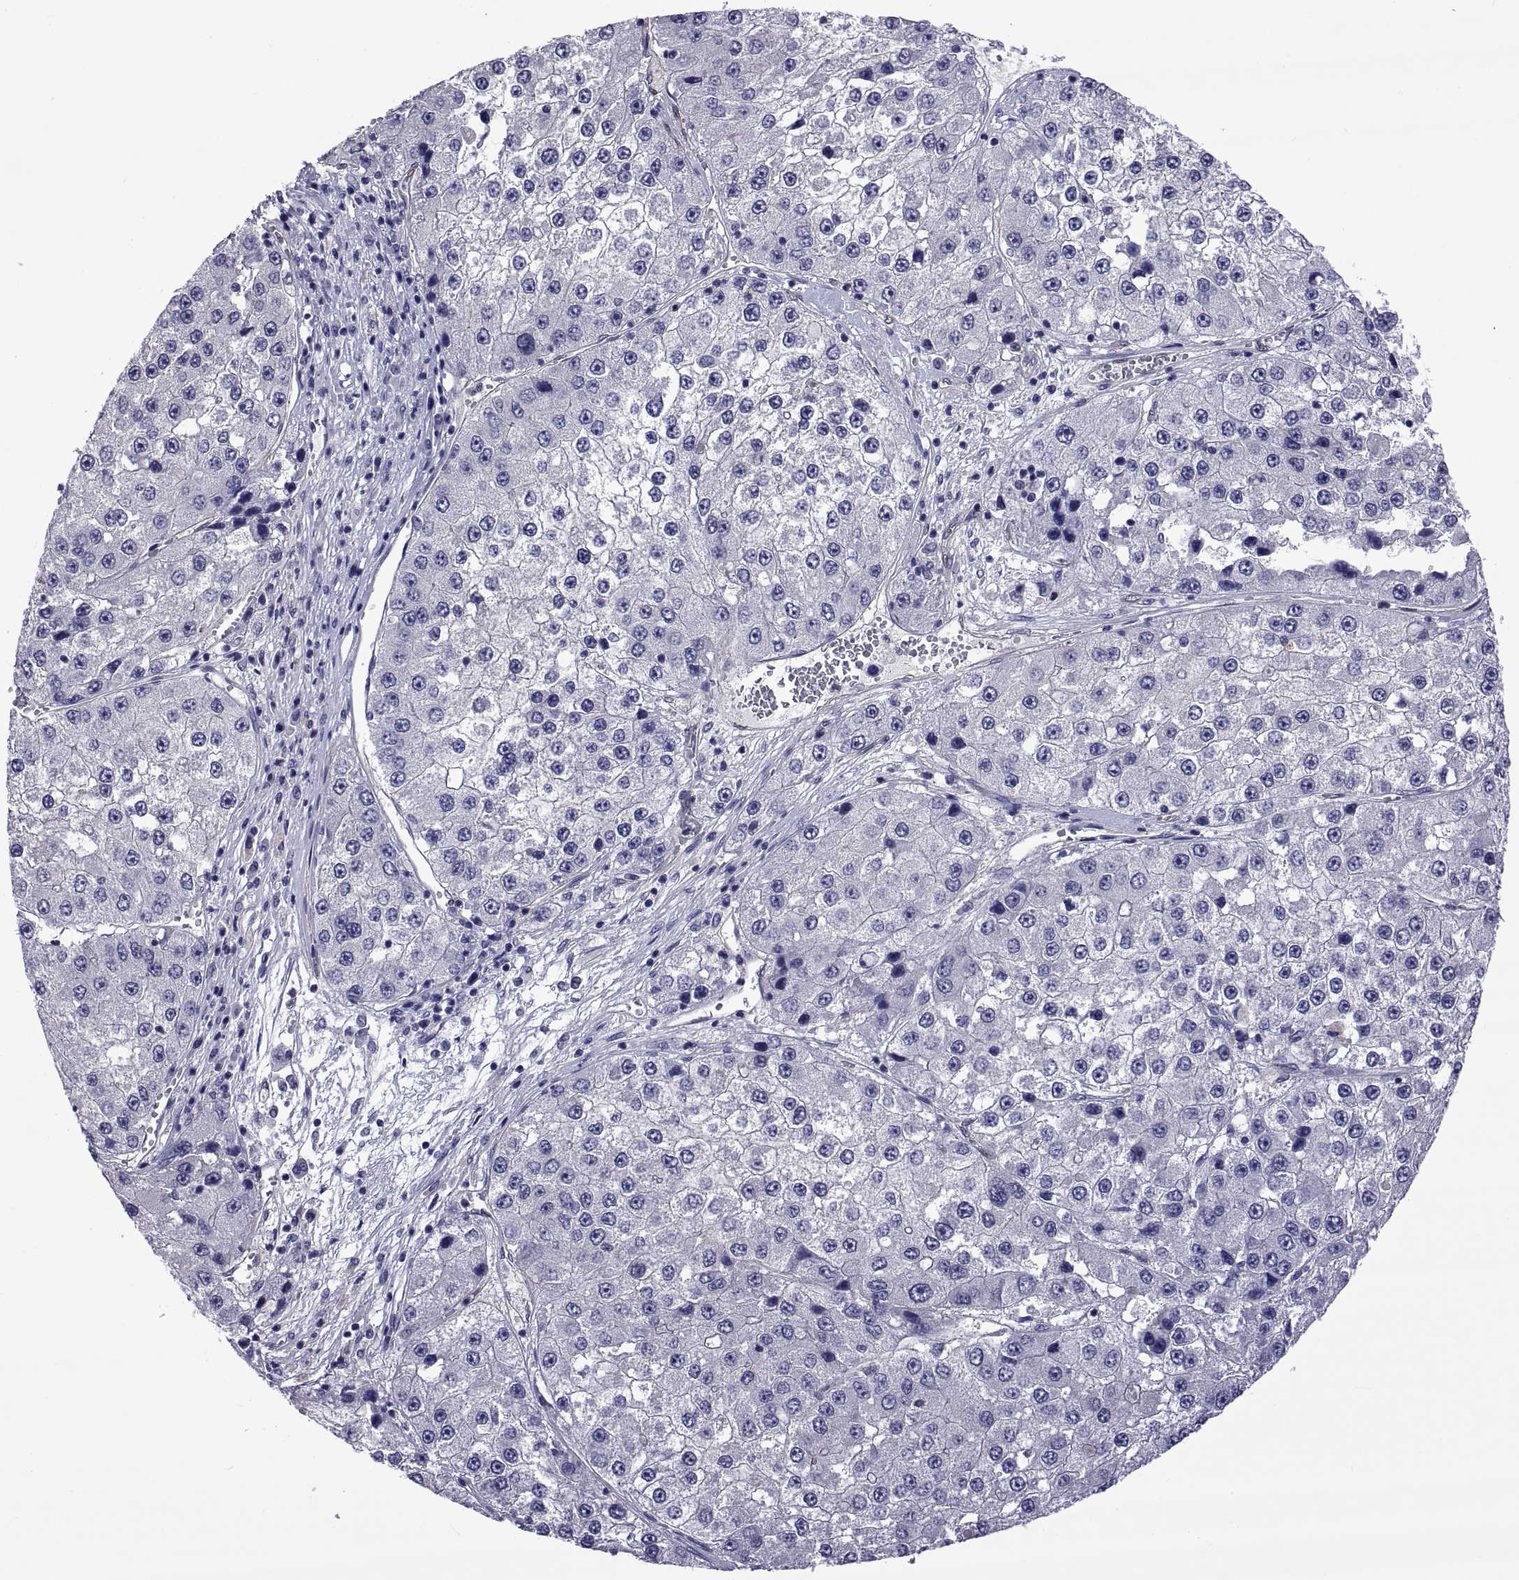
{"staining": {"intensity": "negative", "quantity": "none", "location": "none"}, "tissue": "liver cancer", "cell_type": "Tumor cells", "image_type": "cancer", "snomed": [{"axis": "morphology", "description": "Carcinoma, Hepatocellular, NOS"}, {"axis": "topography", "description": "Liver"}], "caption": "This histopathology image is of hepatocellular carcinoma (liver) stained with IHC to label a protein in brown with the nuclei are counter-stained blue. There is no expression in tumor cells.", "gene": "LCN9", "patient": {"sex": "female", "age": 73}}